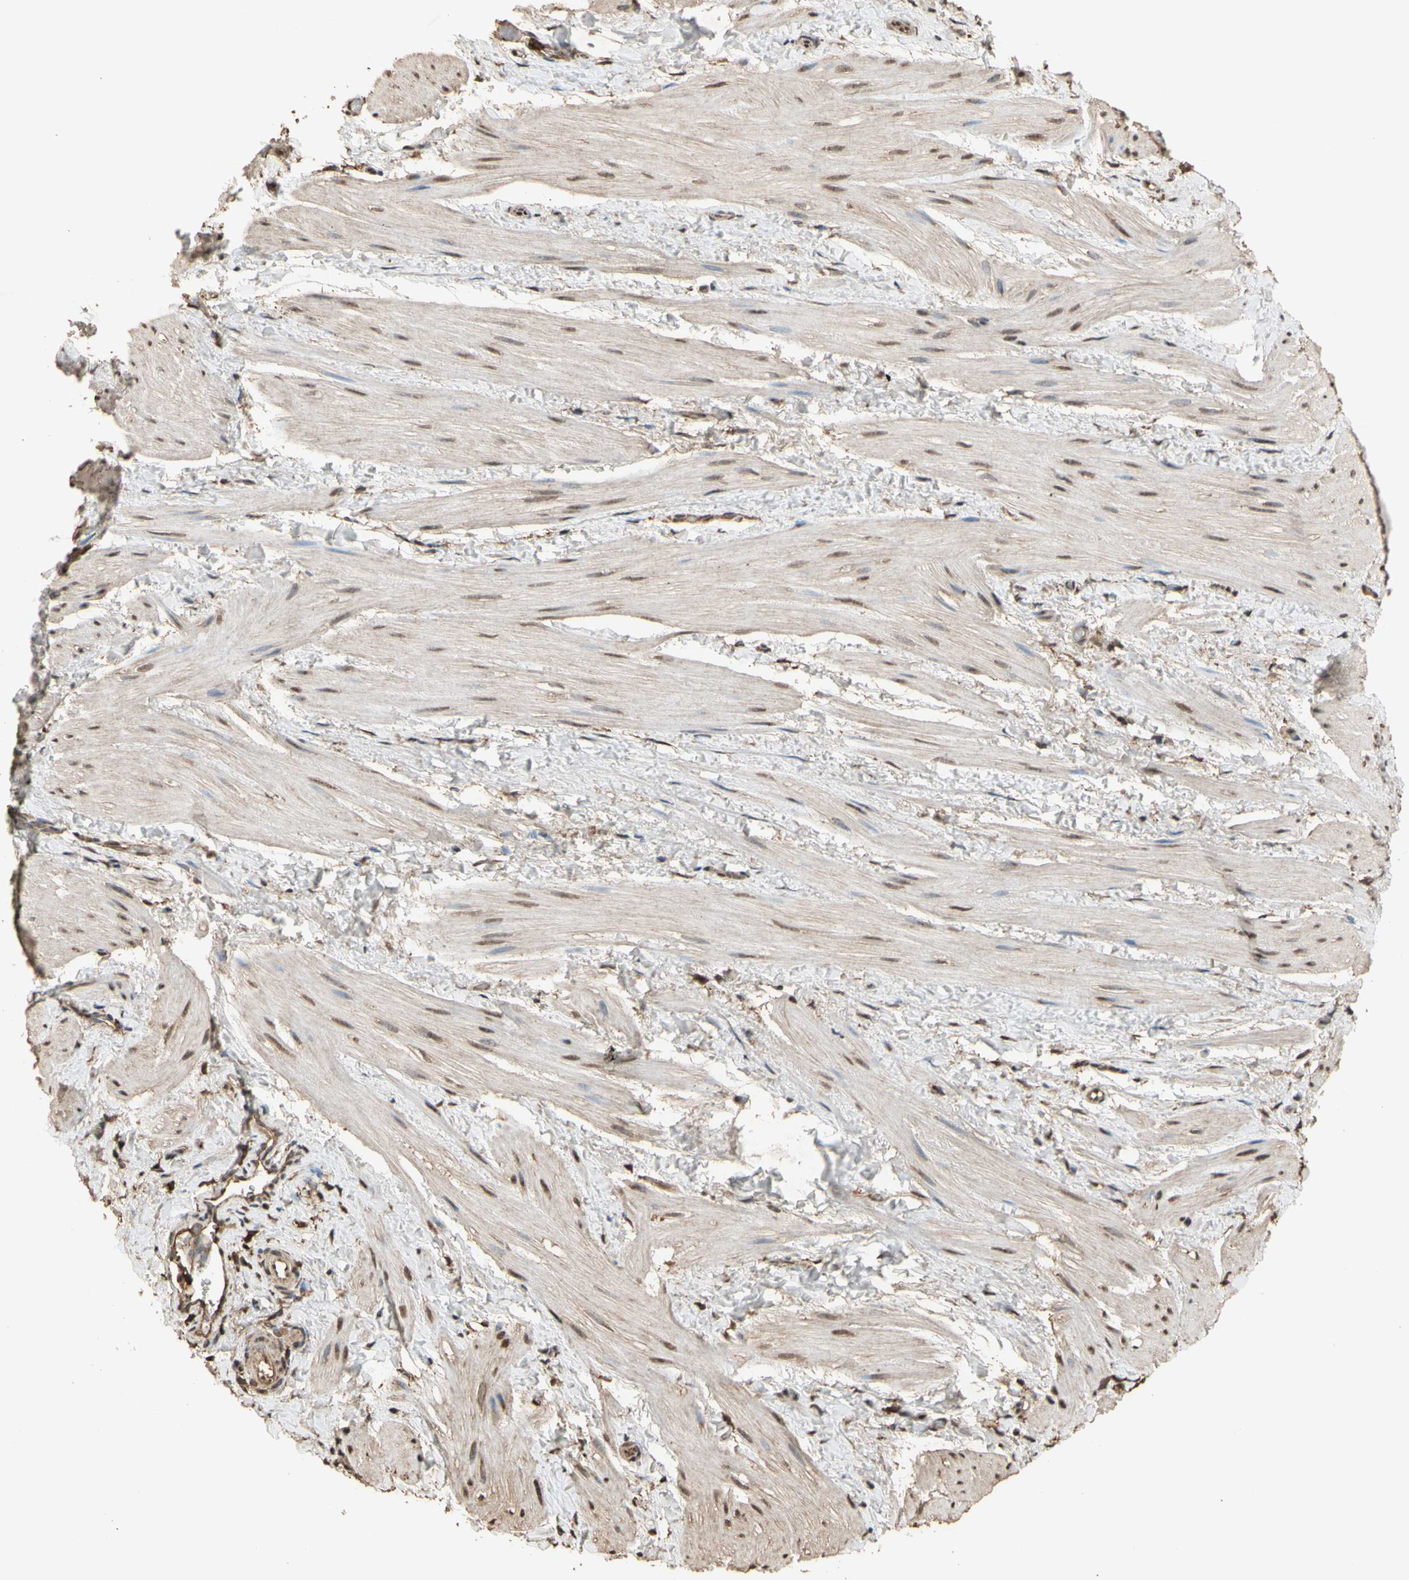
{"staining": {"intensity": "weak", "quantity": ">75%", "location": "cytoplasmic/membranous,nuclear"}, "tissue": "smooth muscle", "cell_type": "Smooth muscle cells", "image_type": "normal", "snomed": [{"axis": "morphology", "description": "Normal tissue, NOS"}, {"axis": "topography", "description": "Smooth muscle"}], "caption": "Weak cytoplasmic/membranous,nuclear positivity for a protein is present in about >75% of smooth muscle cells of normal smooth muscle using immunohistochemistry.", "gene": "TNFSF13B", "patient": {"sex": "male", "age": 16}}